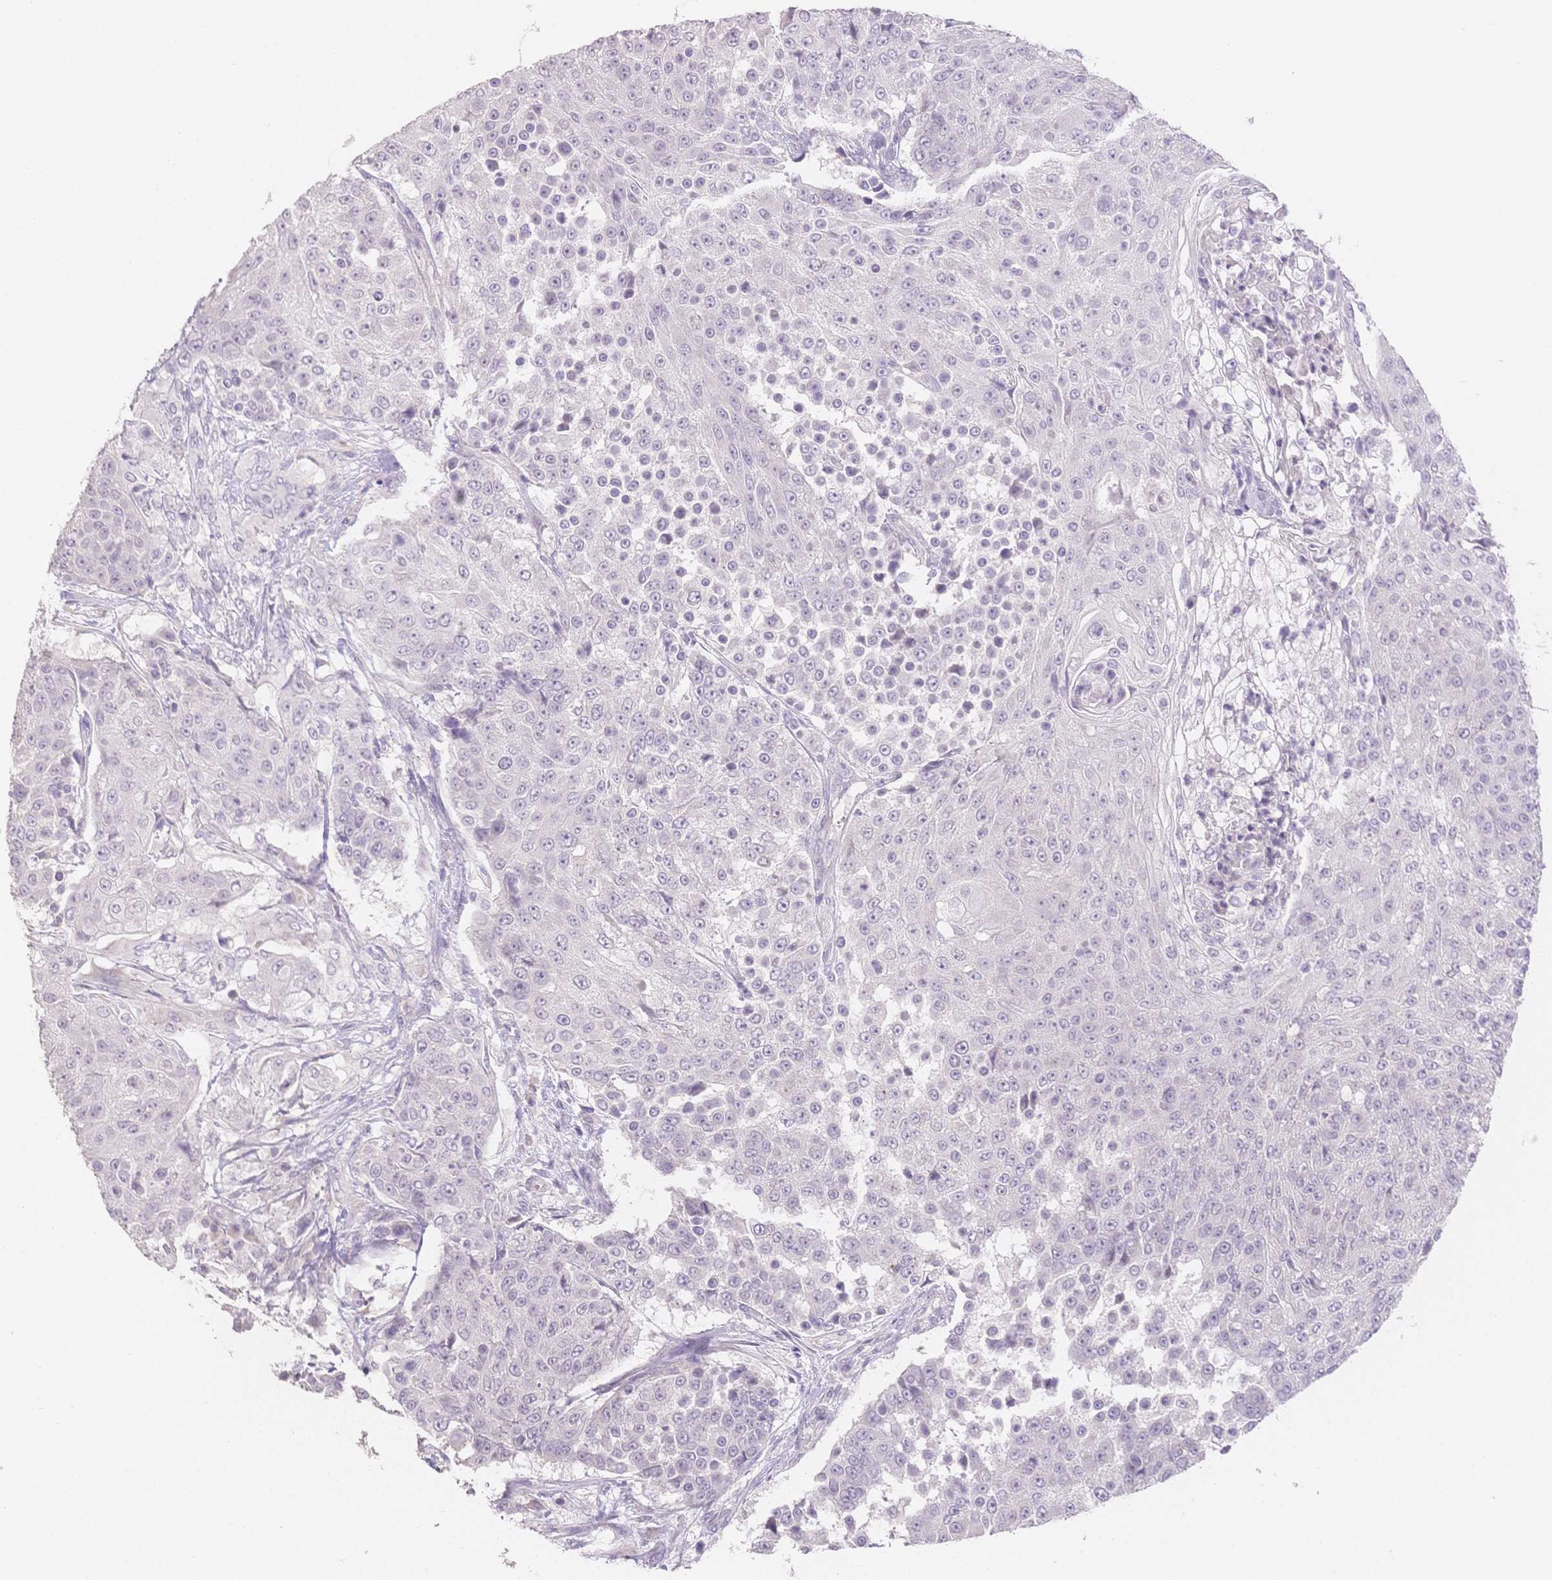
{"staining": {"intensity": "negative", "quantity": "none", "location": "none"}, "tissue": "urothelial cancer", "cell_type": "Tumor cells", "image_type": "cancer", "snomed": [{"axis": "morphology", "description": "Urothelial carcinoma, High grade"}, {"axis": "topography", "description": "Urinary bladder"}], "caption": "This is an immunohistochemistry (IHC) micrograph of human urothelial carcinoma (high-grade). There is no staining in tumor cells.", "gene": "SUV39H2", "patient": {"sex": "female", "age": 63}}